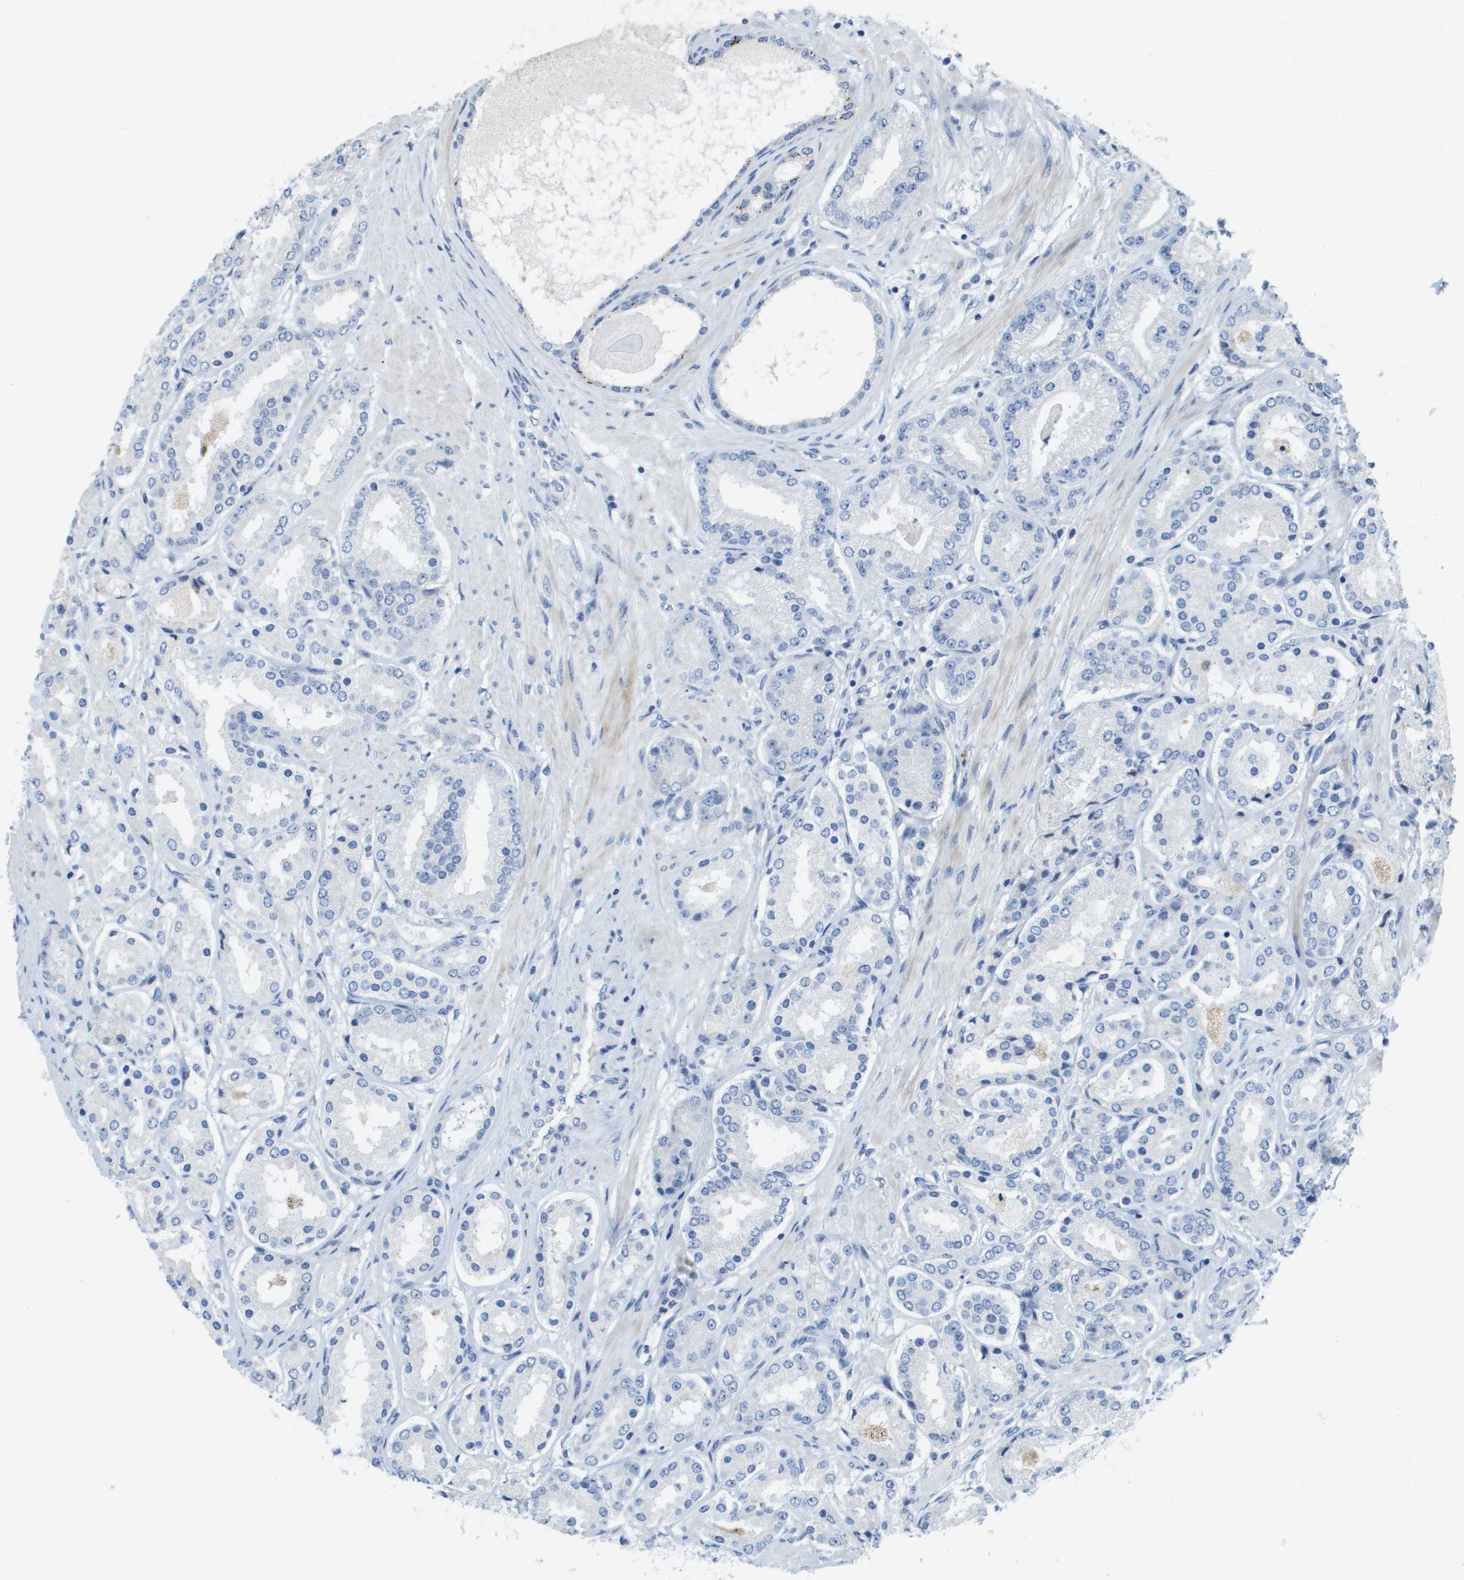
{"staining": {"intensity": "negative", "quantity": "none", "location": "none"}, "tissue": "prostate cancer", "cell_type": "Tumor cells", "image_type": "cancer", "snomed": [{"axis": "morphology", "description": "Adenocarcinoma, Low grade"}, {"axis": "topography", "description": "Prostate"}], "caption": "An immunohistochemistry (IHC) micrograph of prostate cancer is shown. There is no staining in tumor cells of prostate cancer.", "gene": "CASP10", "patient": {"sex": "male", "age": 63}}